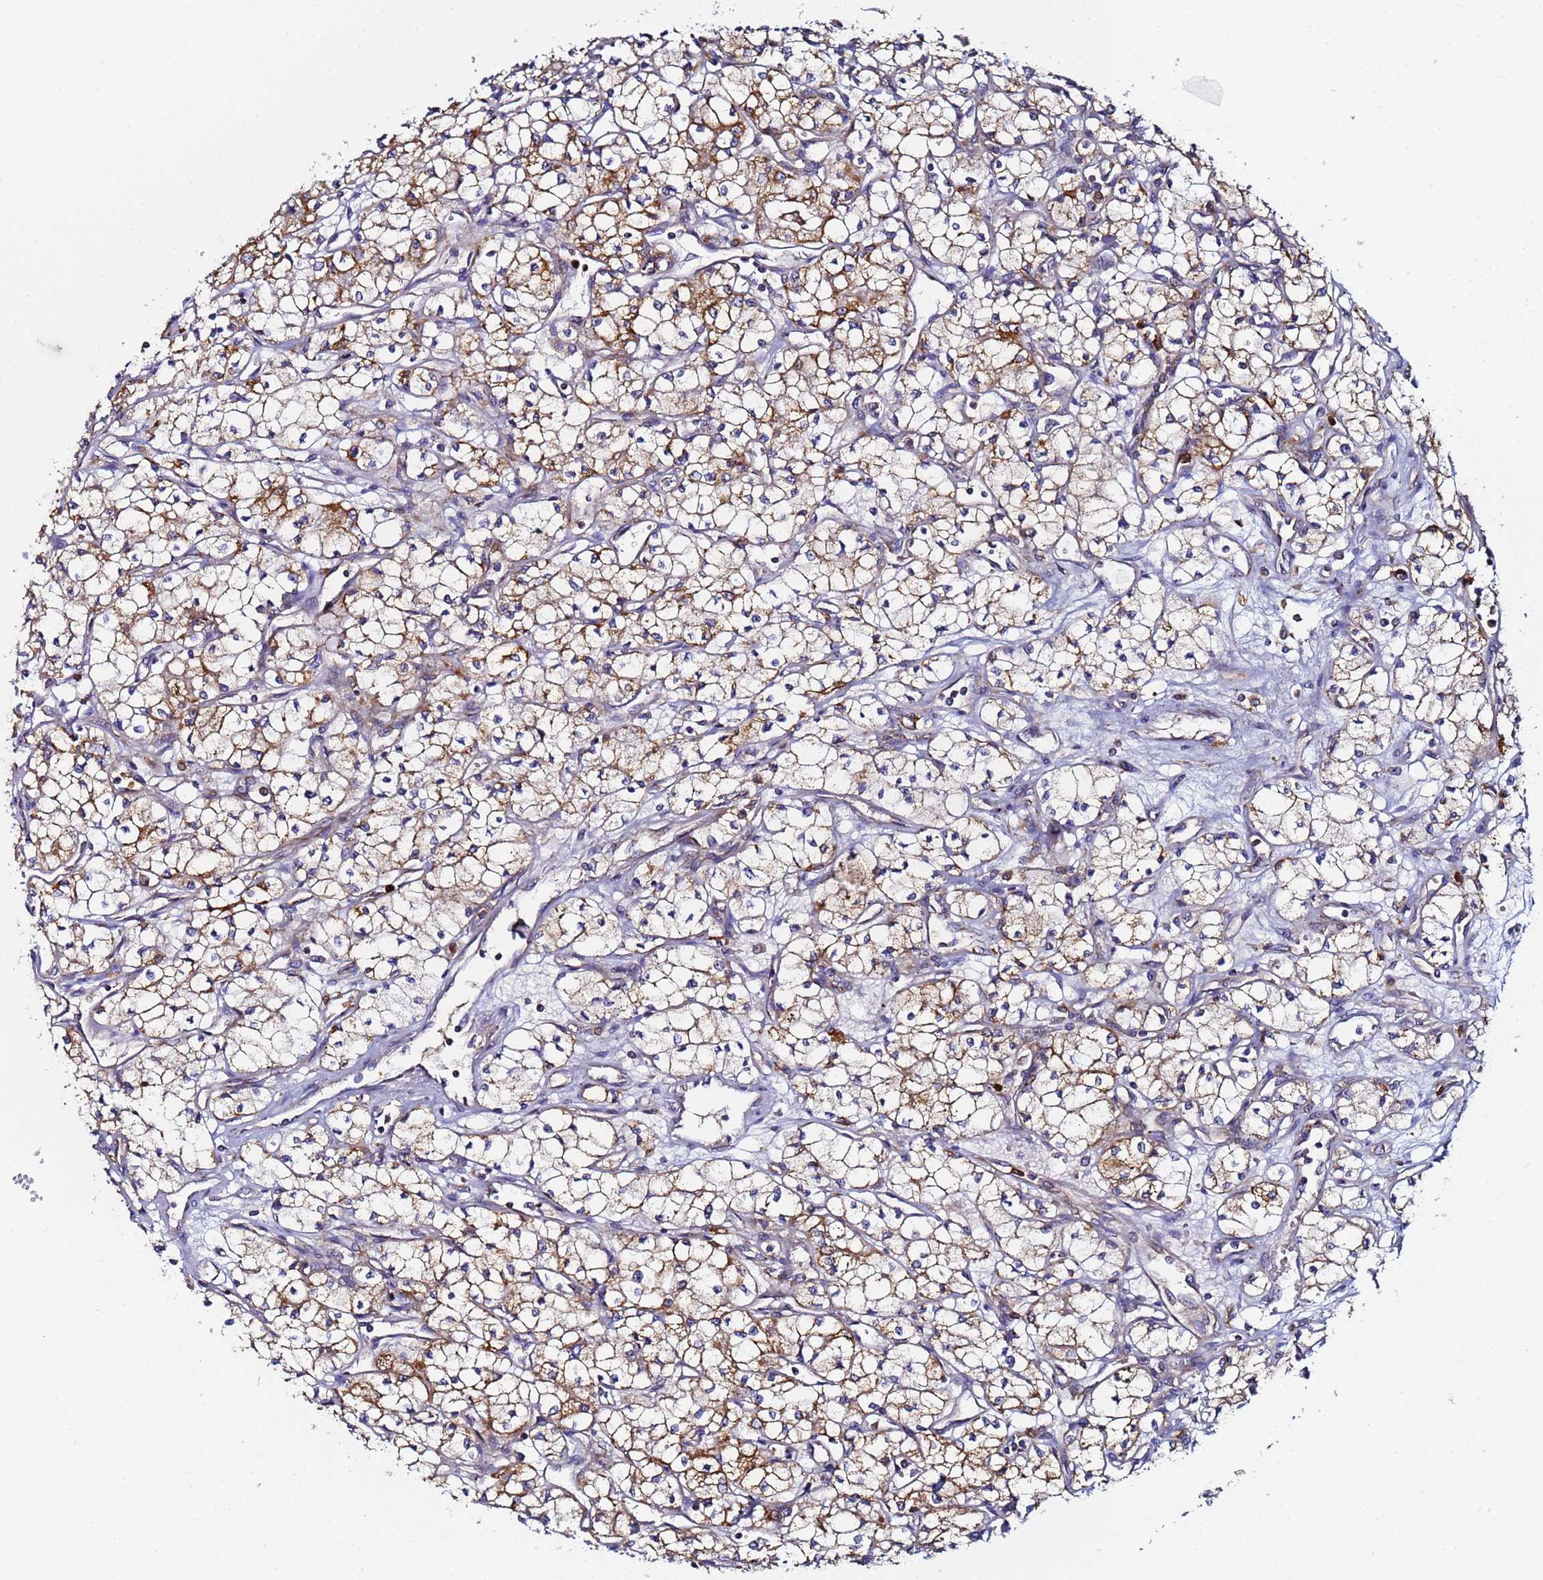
{"staining": {"intensity": "moderate", "quantity": ">75%", "location": "cytoplasmic/membranous"}, "tissue": "renal cancer", "cell_type": "Tumor cells", "image_type": "cancer", "snomed": [{"axis": "morphology", "description": "Adenocarcinoma, NOS"}, {"axis": "topography", "description": "Kidney"}], "caption": "Moderate cytoplasmic/membranous staining for a protein is appreciated in about >75% of tumor cells of renal cancer using immunohistochemistry (IHC).", "gene": "CCDC127", "patient": {"sex": "male", "age": 59}}